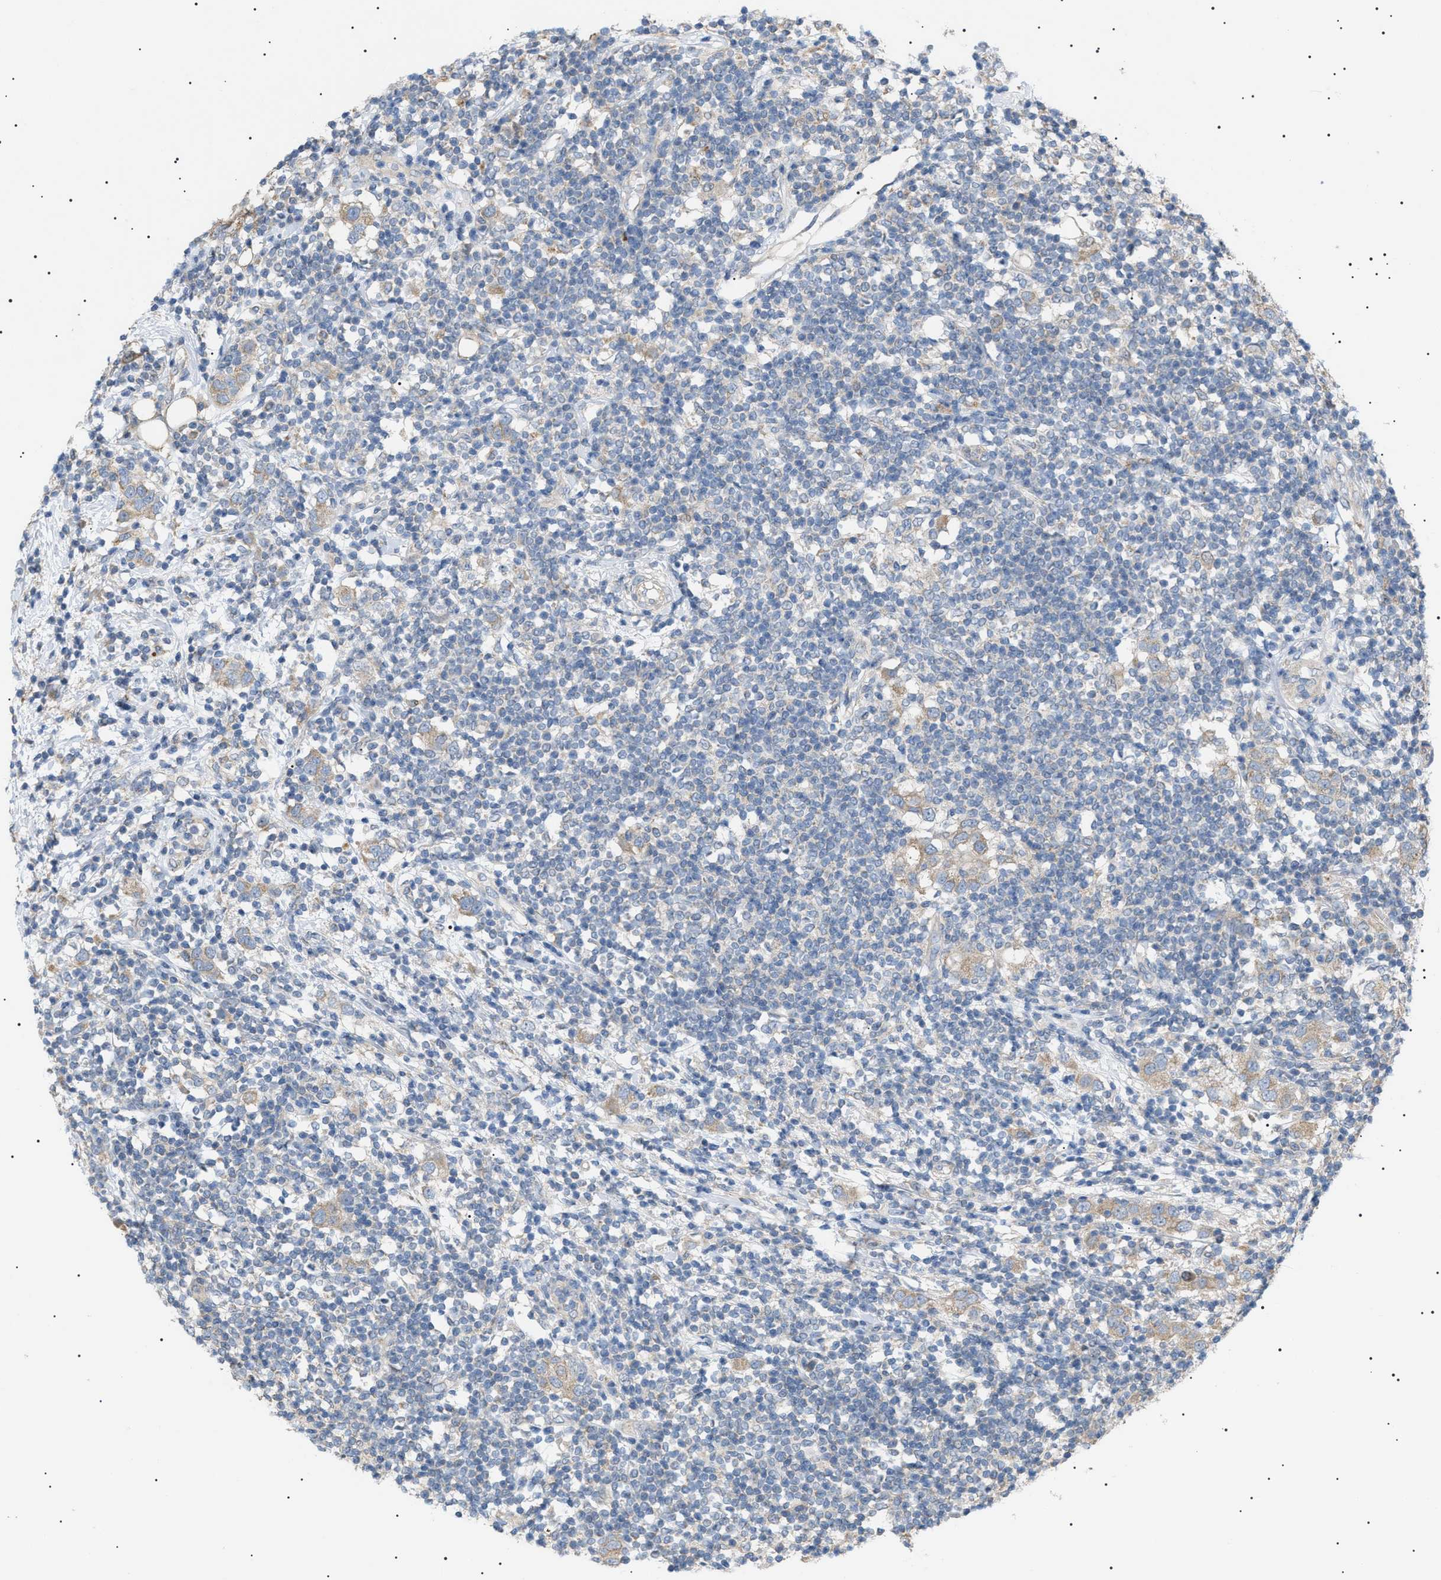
{"staining": {"intensity": "weak", "quantity": ">75%", "location": "cytoplasmic/membranous"}, "tissue": "breast cancer", "cell_type": "Tumor cells", "image_type": "cancer", "snomed": [{"axis": "morphology", "description": "Duct carcinoma"}, {"axis": "topography", "description": "Breast"}], "caption": "The micrograph displays immunohistochemical staining of breast cancer. There is weak cytoplasmic/membranous expression is seen in about >75% of tumor cells.", "gene": "IRS2", "patient": {"sex": "female", "age": 50}}